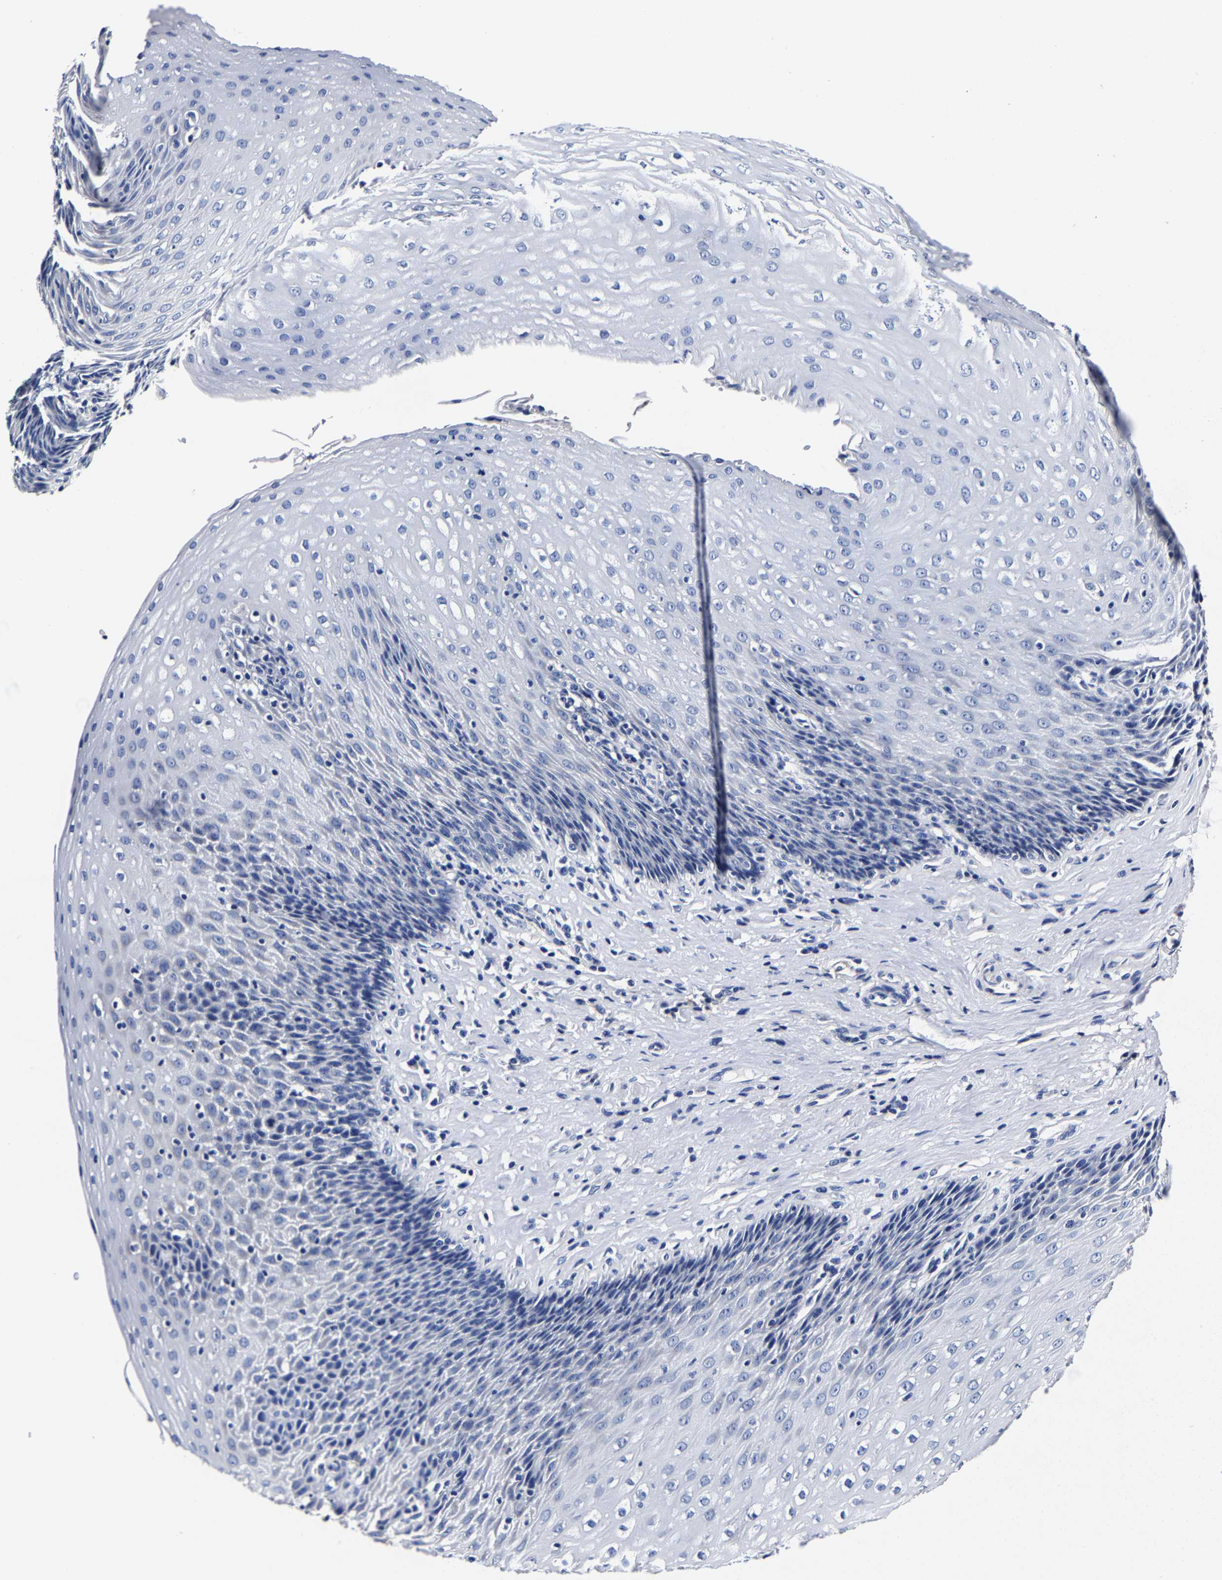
{"staining": {"intensity": "negative", "quantity": "none", "location": "none"}, "tissue": "esophagus", "cell_type": "Squamous epithelial cells", "image_type": "normal", "snomed": [{"axis": "morphology", "description": "Normal tissue, NOS"}, {"axis": "topography", "description": "Esophagus"}], "caption": "This is an immunohistochemistry (IHC) micrograph of normal human esophagus. There is no staining in squamous epithelial cells.", "gene": "AKAP4", "patient": {"sex": "female", "age": 61}}